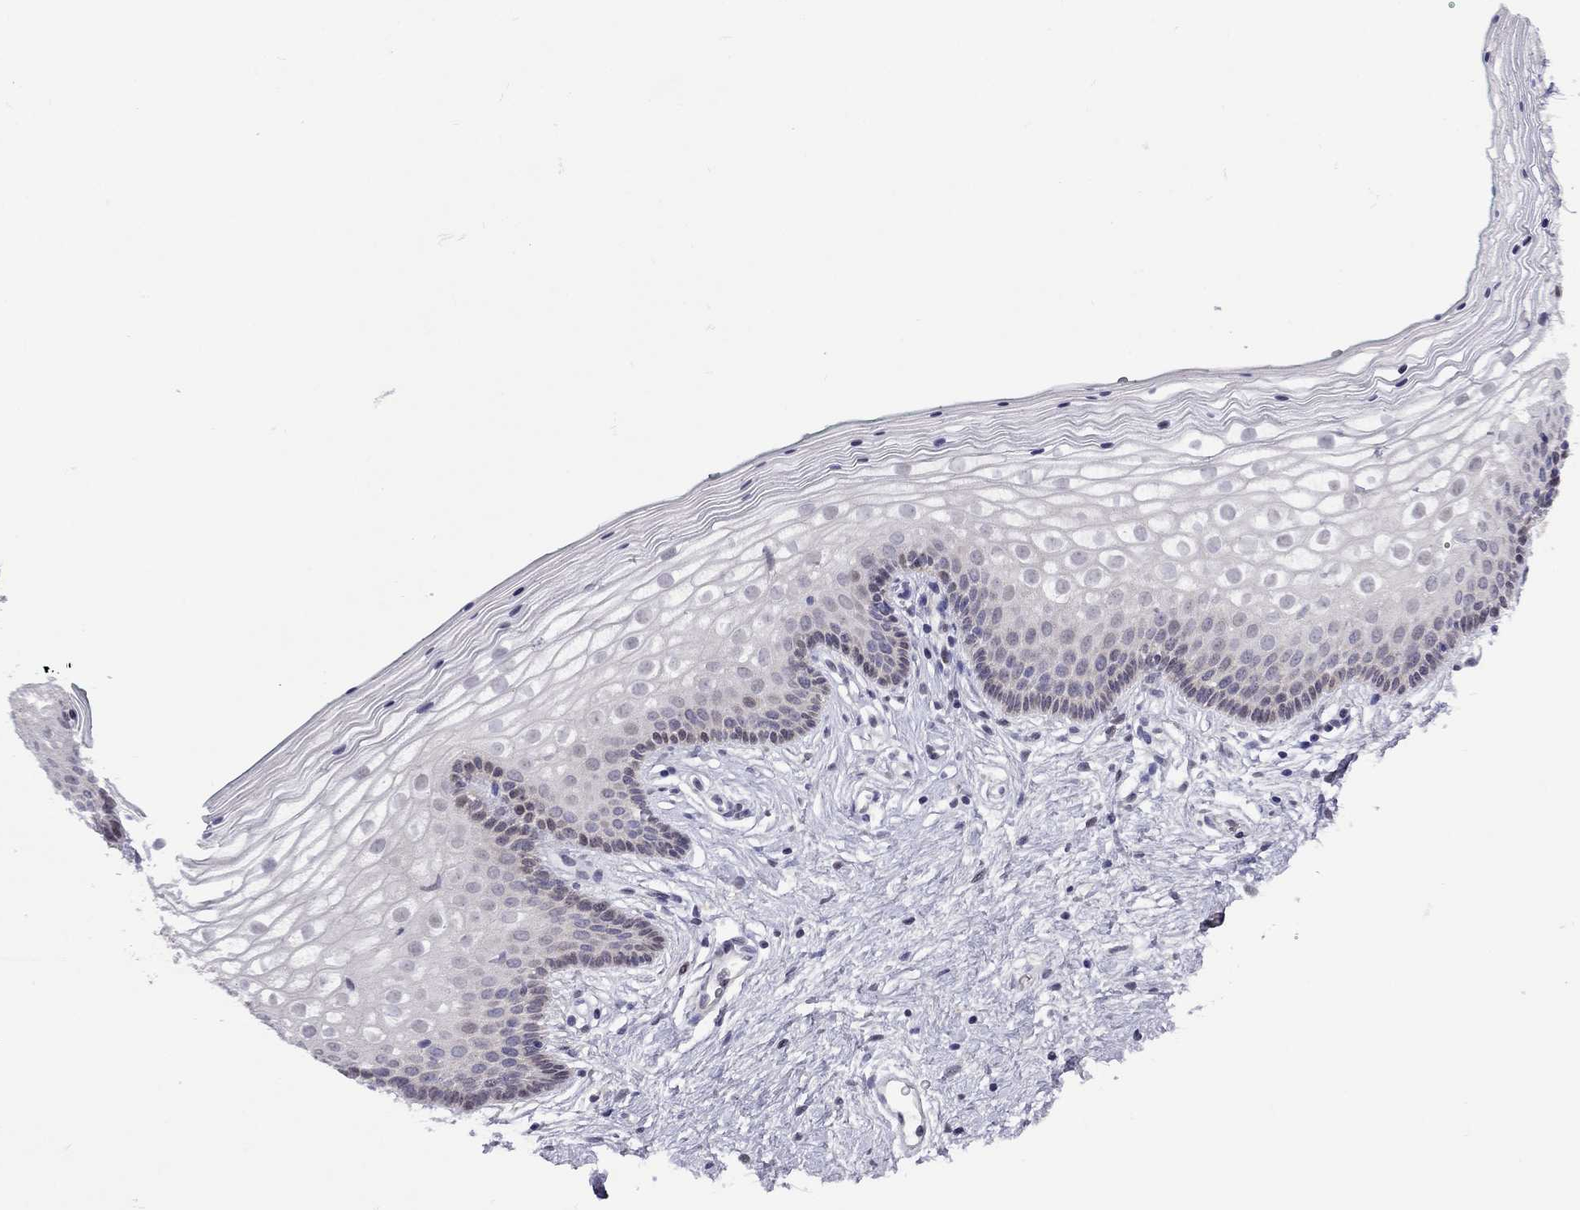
{"staining": {"intensity": "negative", "quantity": "none", "location": "none"}, "tissue": "vagina", "cell_type": "Squamous epithelial cells", "image_type": "normal", "snomed": [{"axis": "morphology", "description": "Normal tissue, NOS"}, {"axis": "topography", "description": "Vagina"}], "caption": "Immunohistochemistry (IHC) of unremarkable human vagina demonstrates no staining in squamous epithelial cells.", "gene": "LRRC39", "patient": {"sex": "female", "age": 36}}